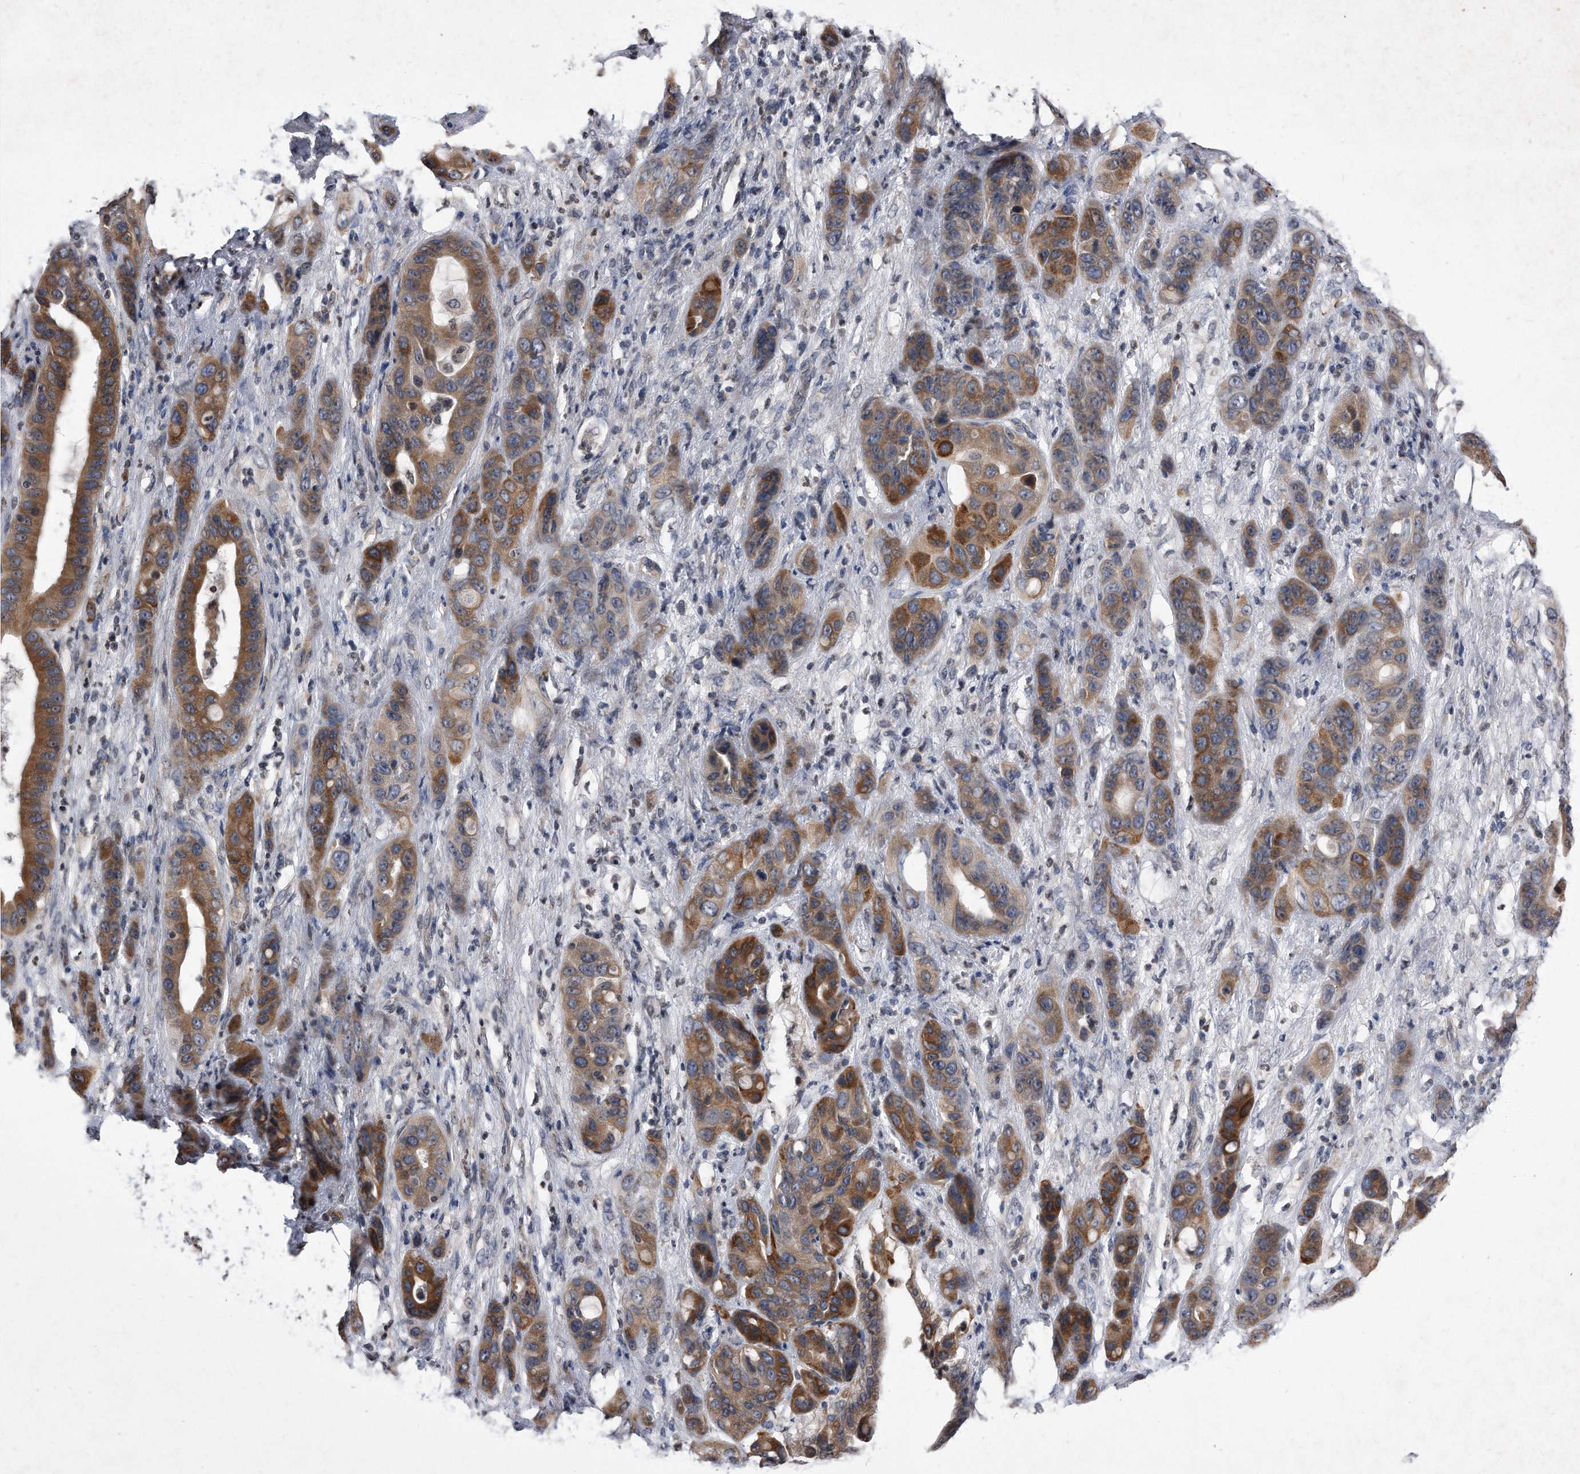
{"staining": {"intensity": "moderate", "quantity": ">75%", "location": "cytoplasmic/membranous"}, "tissue": "liver cancer", "cell_type": "Tumor cells", "image_type": "cancer", "snomed": [{"axis": "morphology", "description": "Cholangiocarcinoma"}, {"axis": "topography", "description": "Liver"}], "caption": "This is a photomicrograph of immunohistochemistry (IHC) staining of cholangiocarcinoma (liver), which shows moderate expression in the cytoplasmic/membranous of tumor cells.", "gene": "DAB1", "patient": {"sex": "female", "age": 52}}